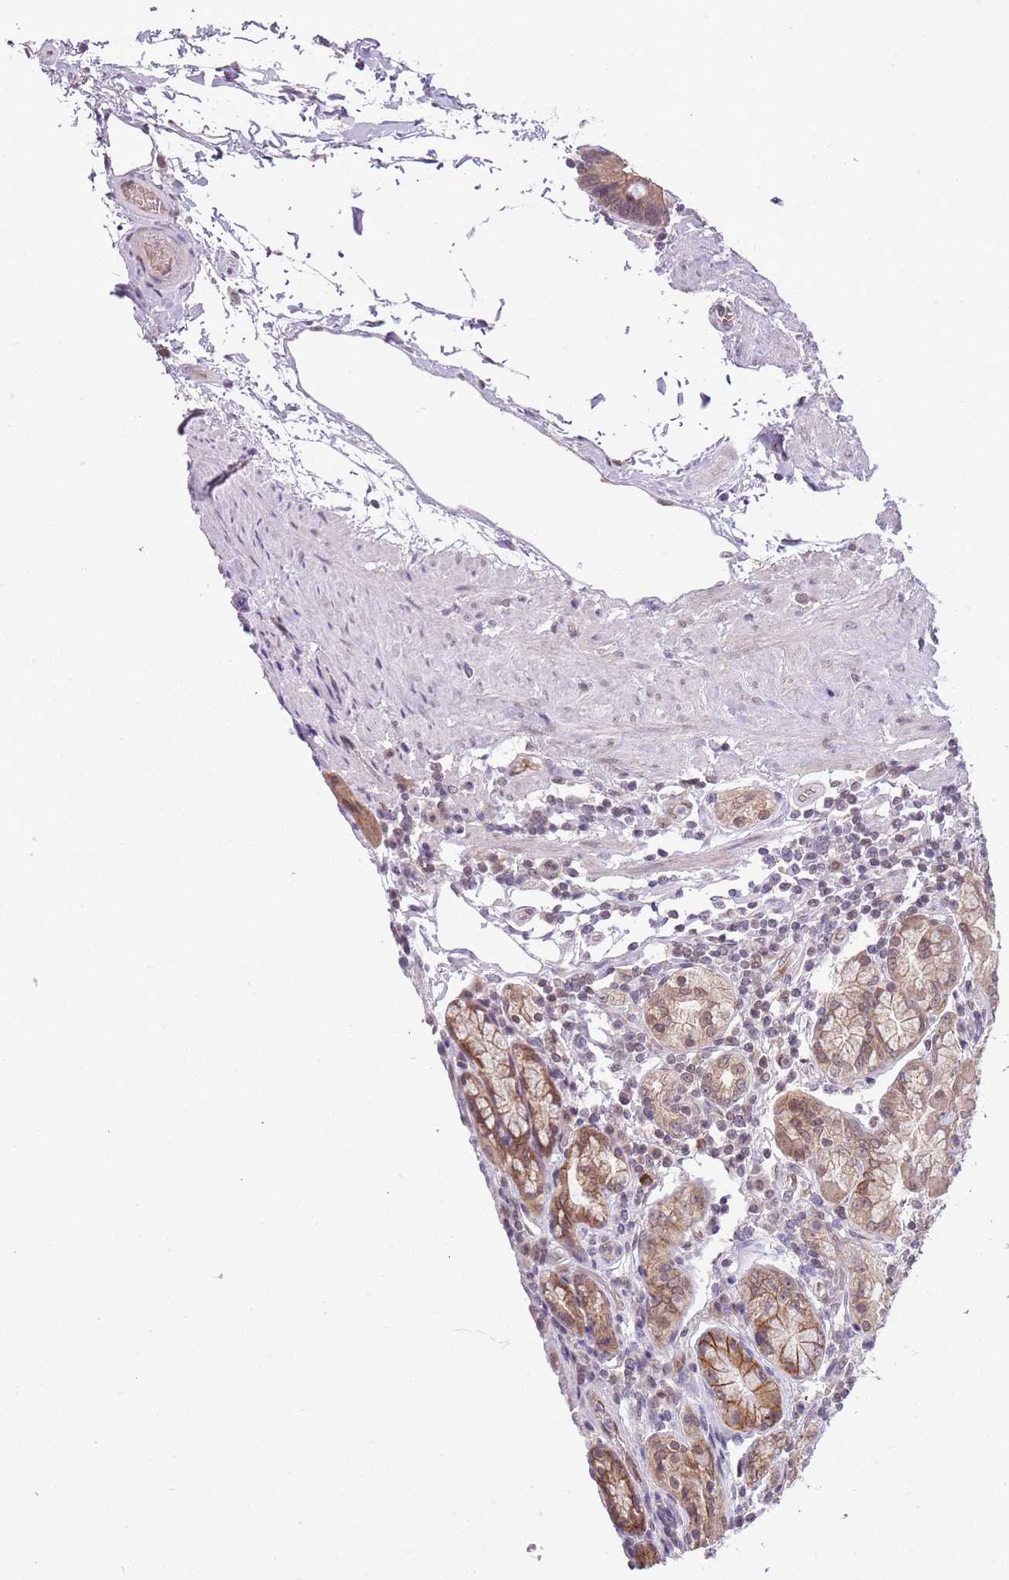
{"staining": {"intensity": "moderate", "quantity": ">75%", "location": "cytoplasmic/membranous"}, "tissue": "stomach", "cell_type": "Glandular cells", "image_type": "normal", "snomed": [{"axis": "morphology", "description": "Normal tissue, NOS"}, {"axis": "topography", "description": "Stomach, upper"}, {"axis": "topography", "description": "Stomach, lower"}], "caption": "High-power microscopy captured an IHC image of unremarkable stomach, revealing moderate cytoplasmic/membranous expression in about >75% of glandular cells. Nuclei are stained in blue.", "gene": "TM2D1", "patient": {"sex": "female", "age": 76}}